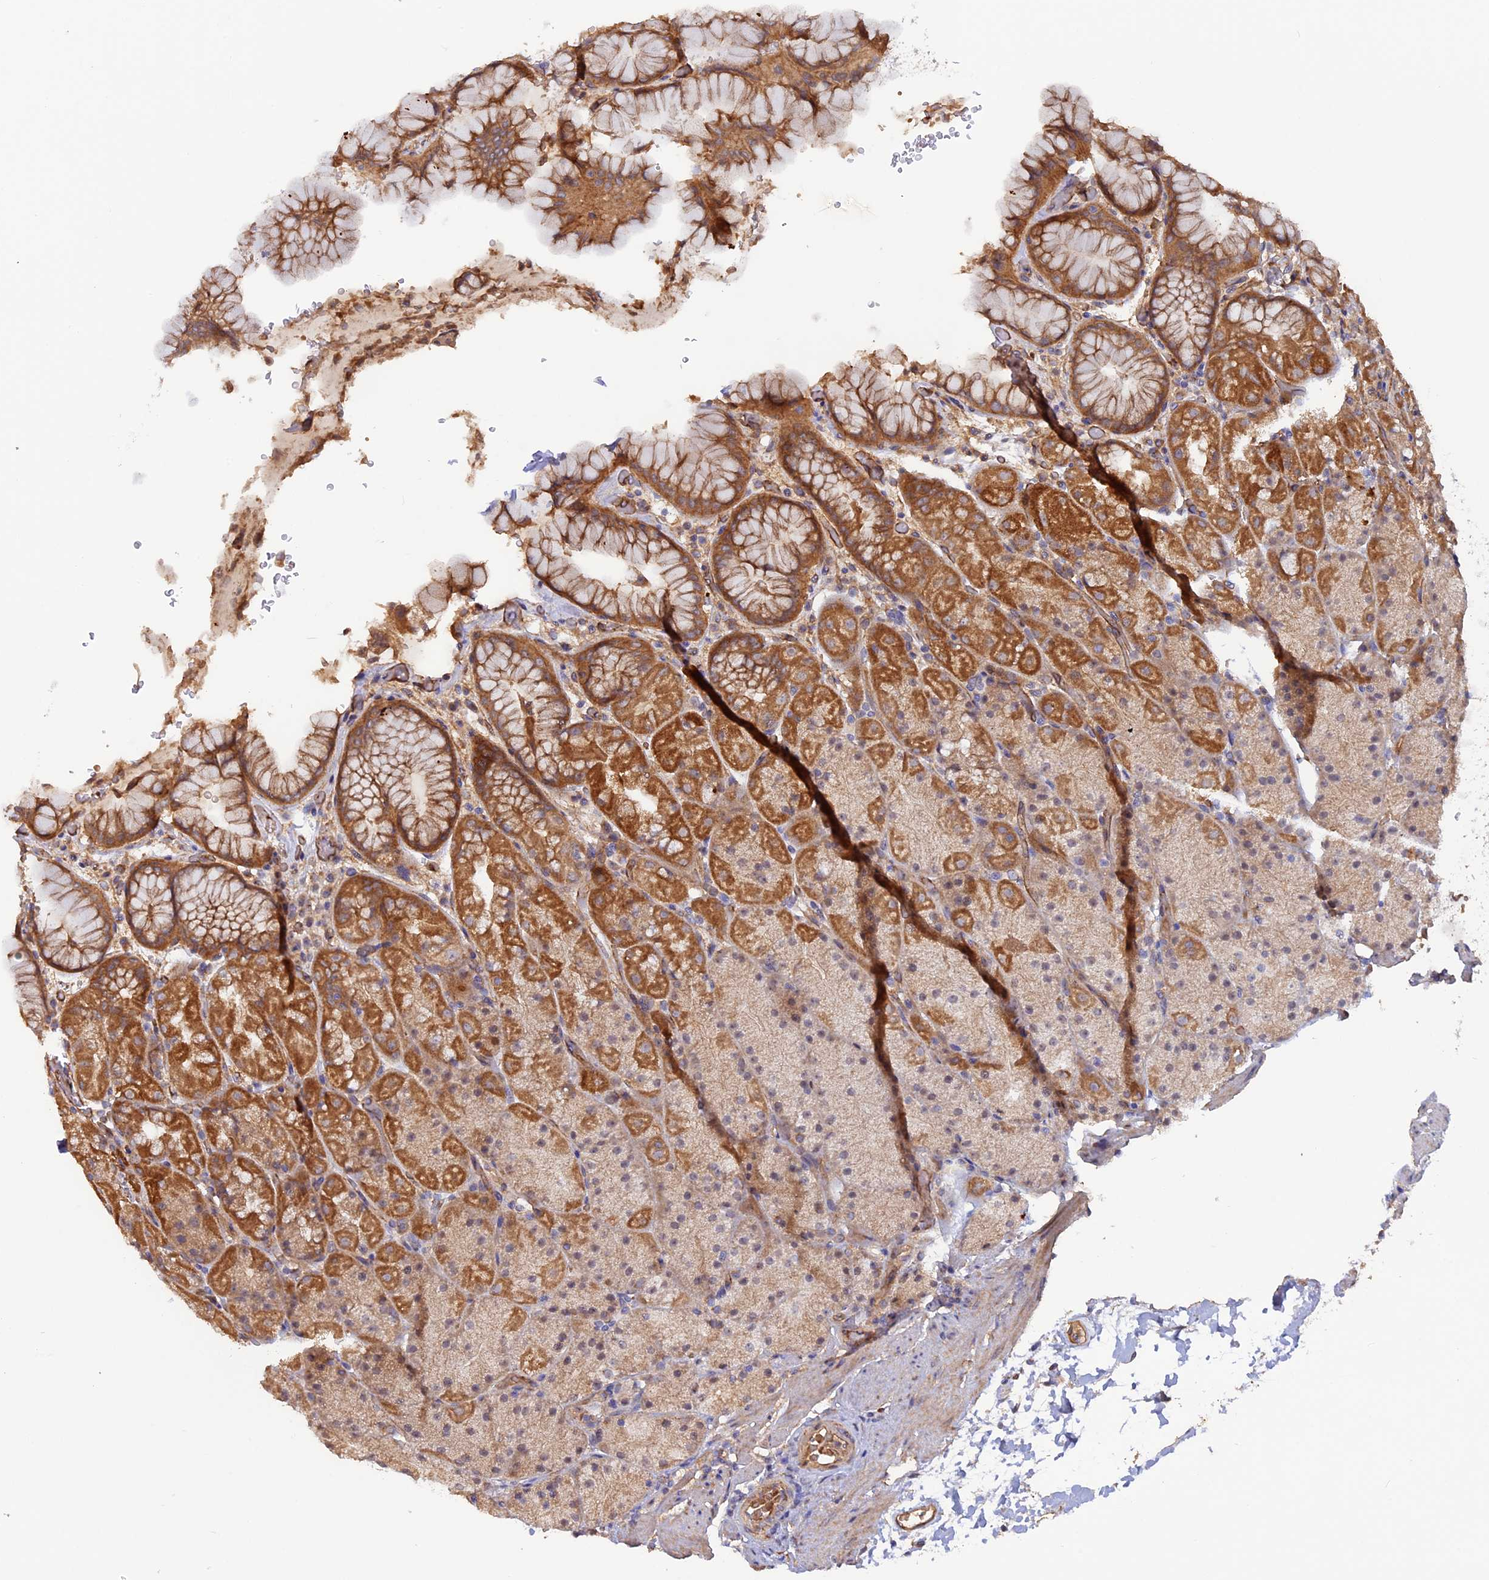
{"staining": {"intensity": "moderate", "quantity": ">75%", "location": "cytoplasmic/membranous"}, "tissue": "stomach", "cell_type": "Glandular cells", "image_type": "normal", "snomed": [{"axis": "morphology", "description": "Normal tissue, NOS"}, {"axis": "topography", "description": "Stomach, upper"}, {"axis": "topography", "description": "Stomach, lower"}], "caption": "A histopathology image showing moderate cytoplasmic/membranous expression in approximately >75% of glandular cells in unremarkable stomach, as visualized by brown immunohistochemical staining.", "gene": "DUS3L", "patient": {"sex": "male", "age": 67}}